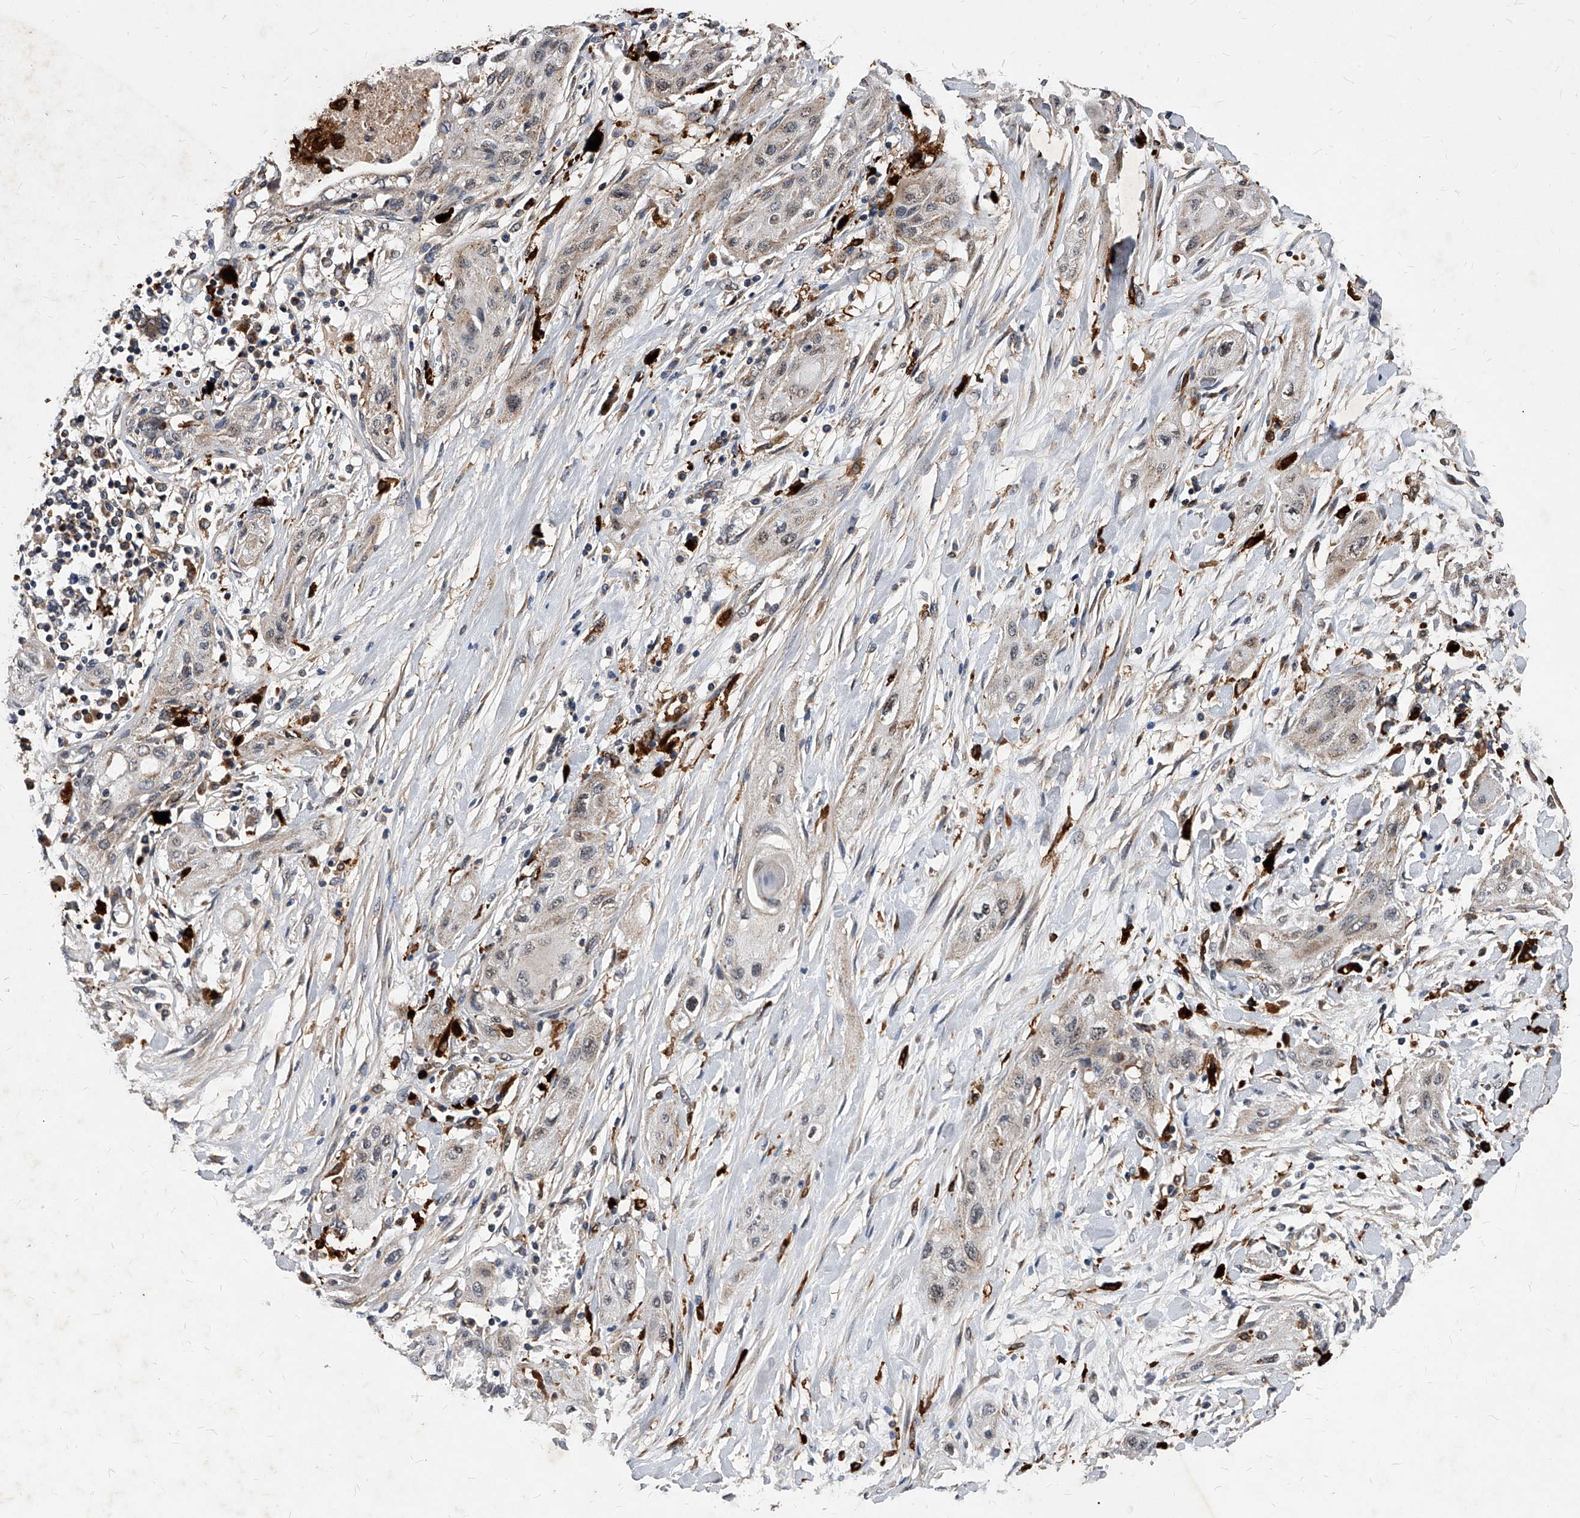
{"staining": {"intensity": "weak", "quantity": "<25%", "location": "cytoplasmic/membranous,nuclear"}, "tissue": "lung cancer", "cell_type": "Tumor cells", "image_type": "cancer", "snomed": [{"axis": "morphology", "description": "Squamous cell carcinoma, NOS"}, {"axis": "topography", "description": "Lung"}], "caption": "Image shows no significant protein positivity in tumor cells of lung squamous cell carcinoma. (Immunohistochemistry, brightfield microscopy, high magnification).", "gene": "SOBP", "patient": {"sex": "female", "age": 47}}